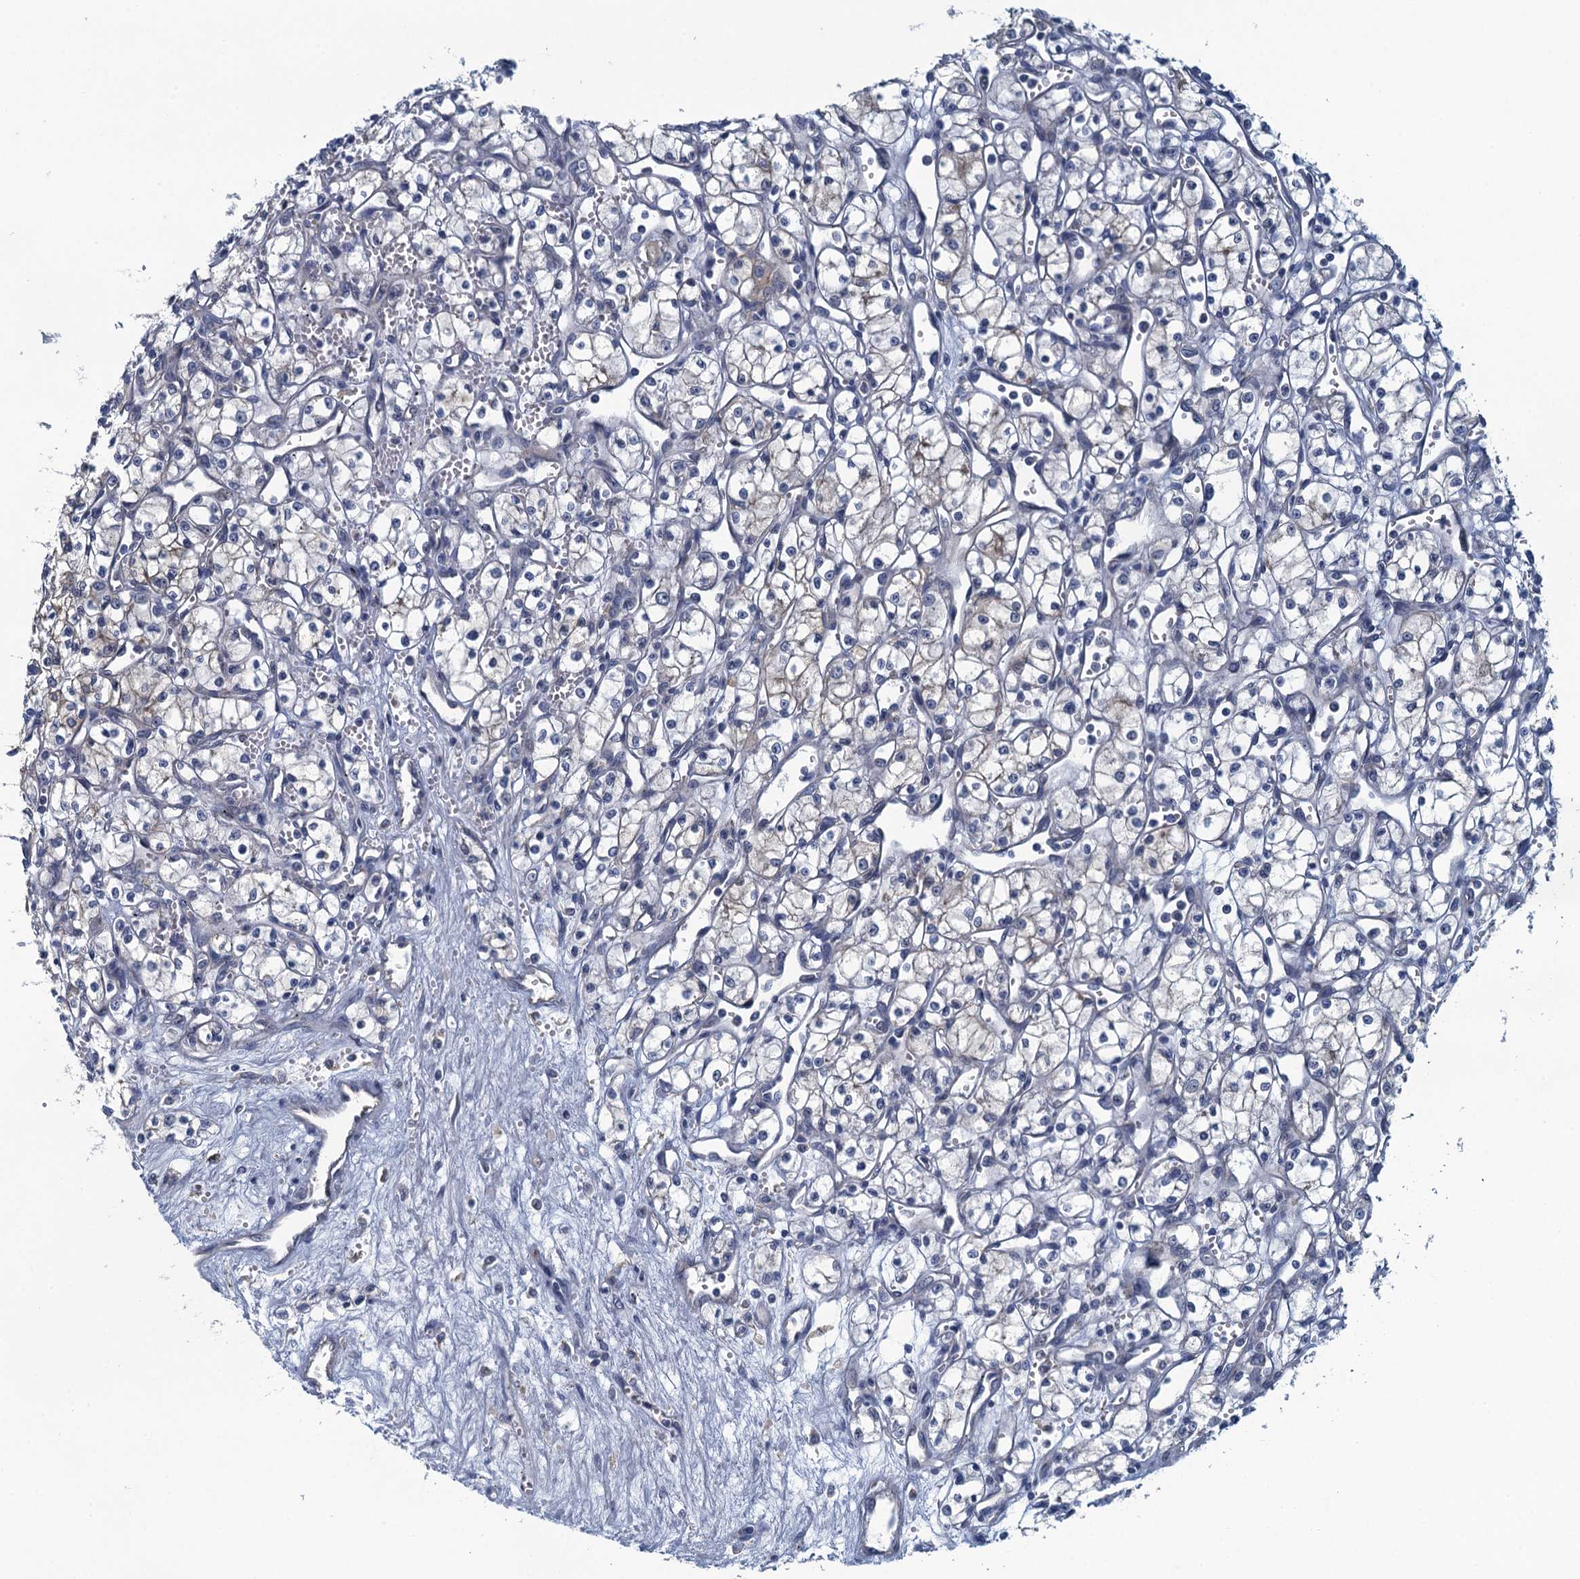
{"staining": {"intensity": "negative", "quantity": "none", "location": "none"}, "tissue": "renal cancer", "cell_type": "Tumor cells", "image_type": "cancer", "snomed": [{"axis": "morphology", "description": "Adenocarcinoma, NOS"}, {"axis": "topography", "description": "Kidney"}], "caption": "A high-resolution micrograph shows immunohistochemistry (IHC) staining of renal adenocarcinoma, which reveals no significant expression in tumor cells.", "gene": "NCKAP1L", "patient": {"sex": "male", "age": 59}}